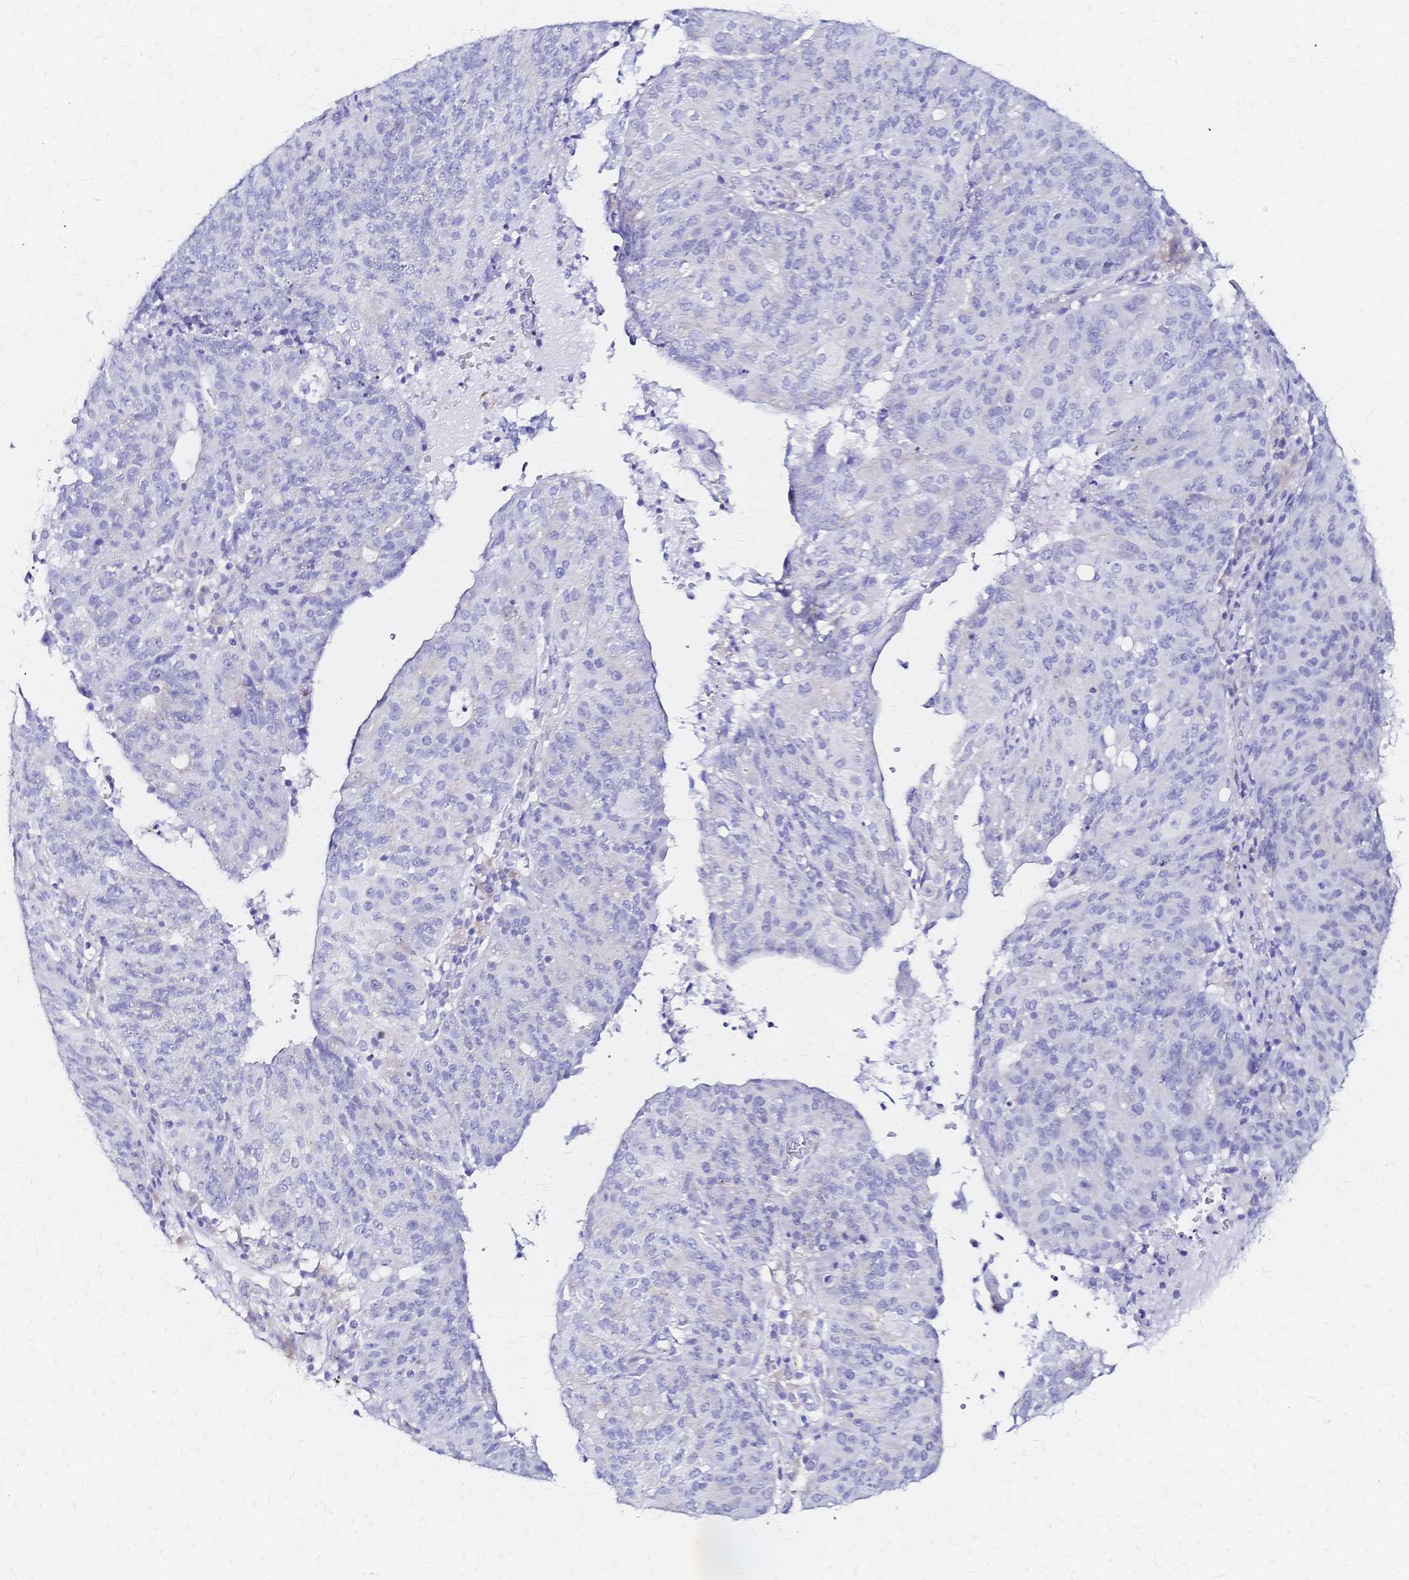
{"staining": {"intensity": "negative", "quantity": "none", "location": "none"}, "tissue": "endometrial cancer", "cell_type": "Tumor cells", "image_type": "cancer", "snomed": [{"axis": "morphology", "description": "Adenocarcinoma, NOS"}, {"axis": "topography", "description": "Endometrium"}], "caption": "Endometrial cancer (adenocarcinoma) was stained to show a protein in brown. There is no significant positivity in tumor cells.", "gene": "SLC5A1", "patient": {"sex": "female", "age": 82}}